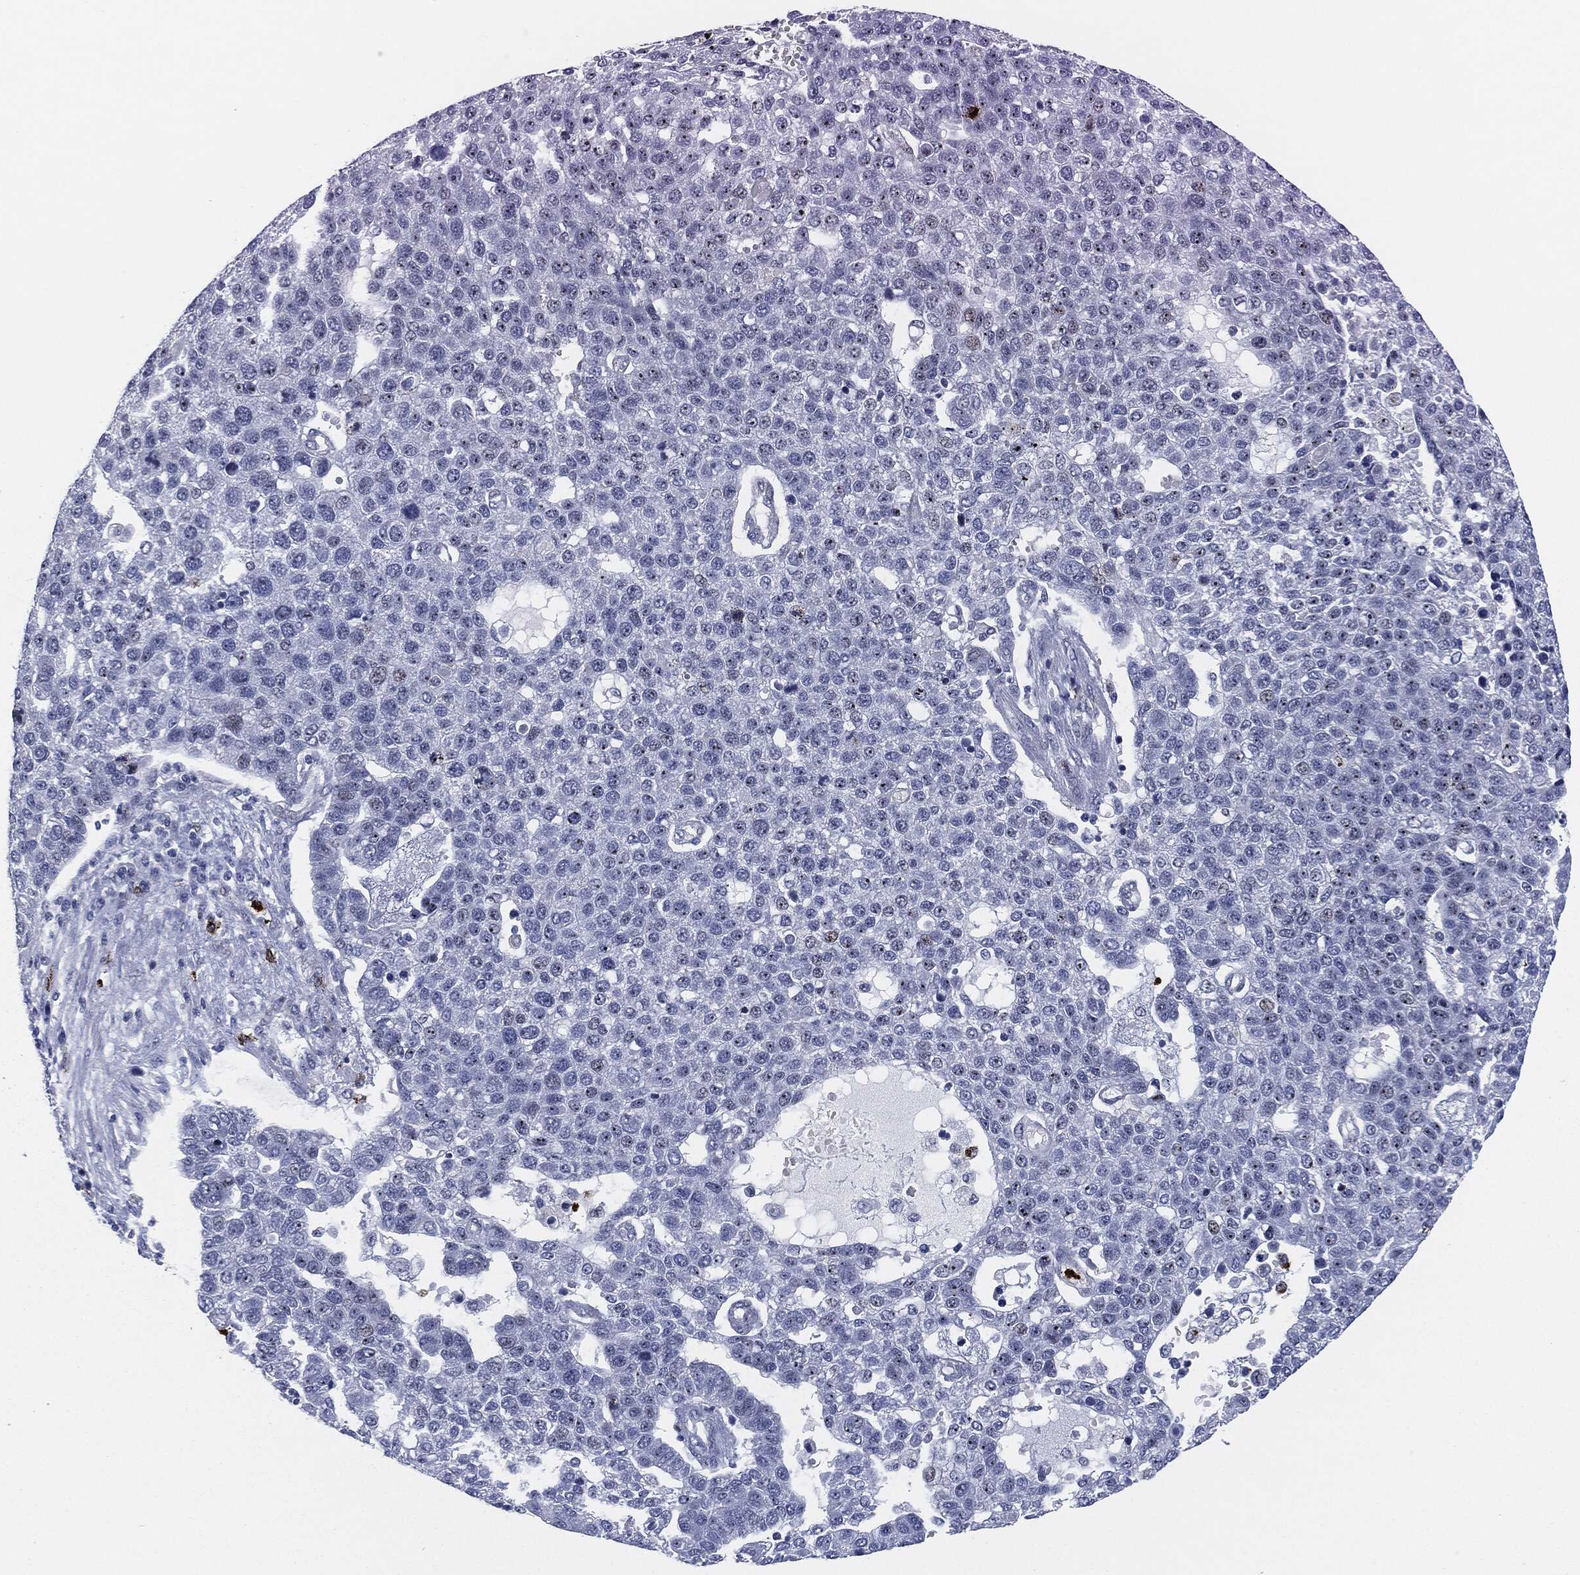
{"staining": {"intensity": "strong", "quantity": "<25%", "location": "nuclear"}, "tissue": "pancreatic cancer", "cell_type": "Tumor cells", "image_type": "cancer", "snomed": [{"axis": "morphology", "description": "Adenocarcinoma, NOS"}, {"axis": "topography", "description": "Pancreas"}], "caption": "DAB immunohistochemical staining of pancreatic cancer shows strong nuclear protein expression in about <25% of tumor cells.", "gene": "MPO", "patient": {"sex": "female", "age": 61}}